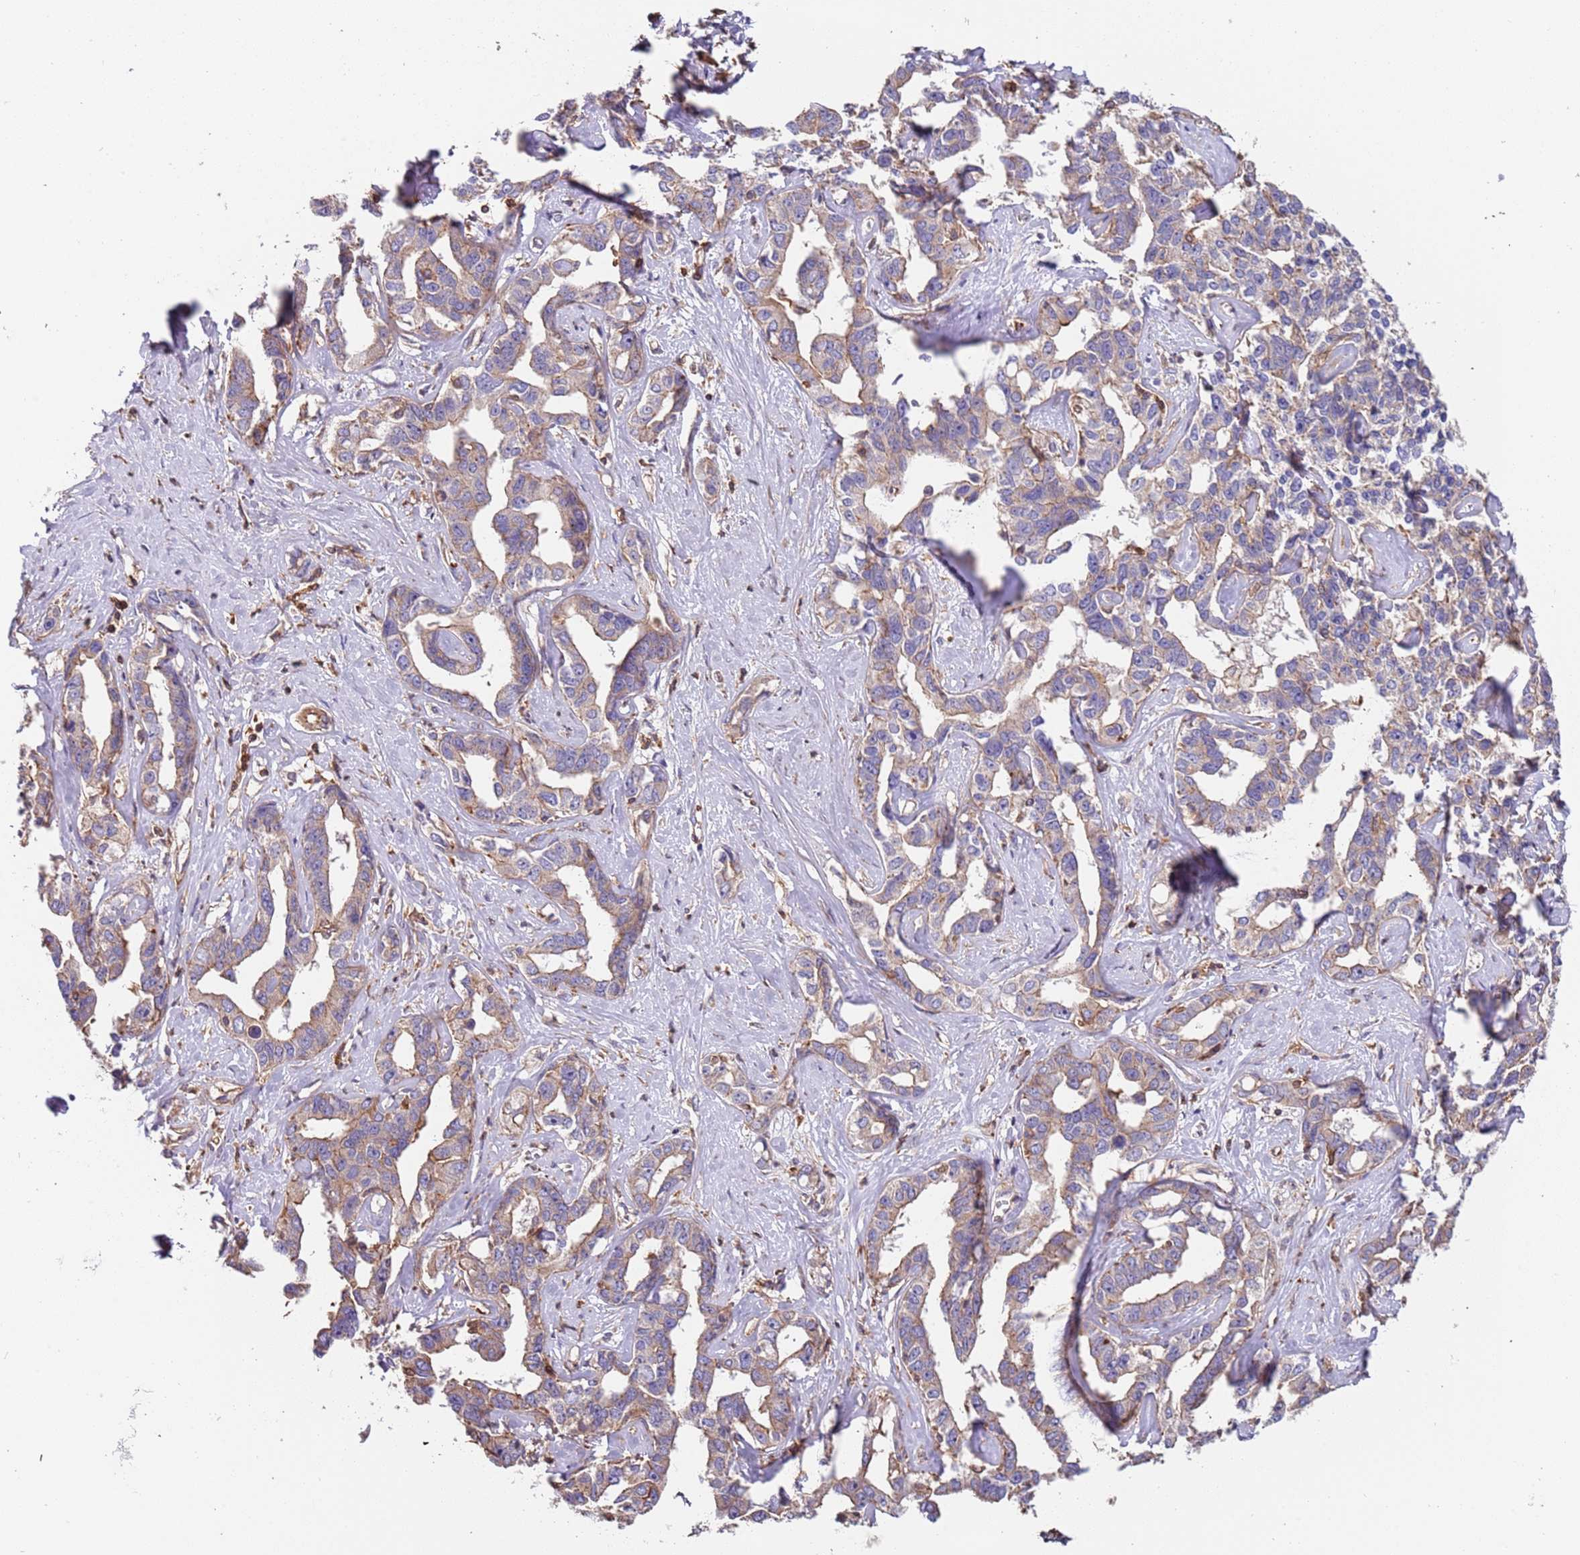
{"staining": {"intensity": "weak", "quantity": "25%-75%", "location": "cytoplasmic/membranous"}, "tissue": "liver cancer", "cell_type": "Tumor cells", "image_type": "cancer", "snomed": [{"axis": "morphology", "description": "Cholangiocarcinoma"}, {"axis": "topography", "description": "Liver"}], "caption": "Immunohistochemistry (IHC) of liver cholangiocarcinoma displays low levels of weak cytoplasmic/membranous positivity in about 25%-75% of tumor cells.", "gene": "SYT4", "patient": {"sex": "male", "age": 59}}